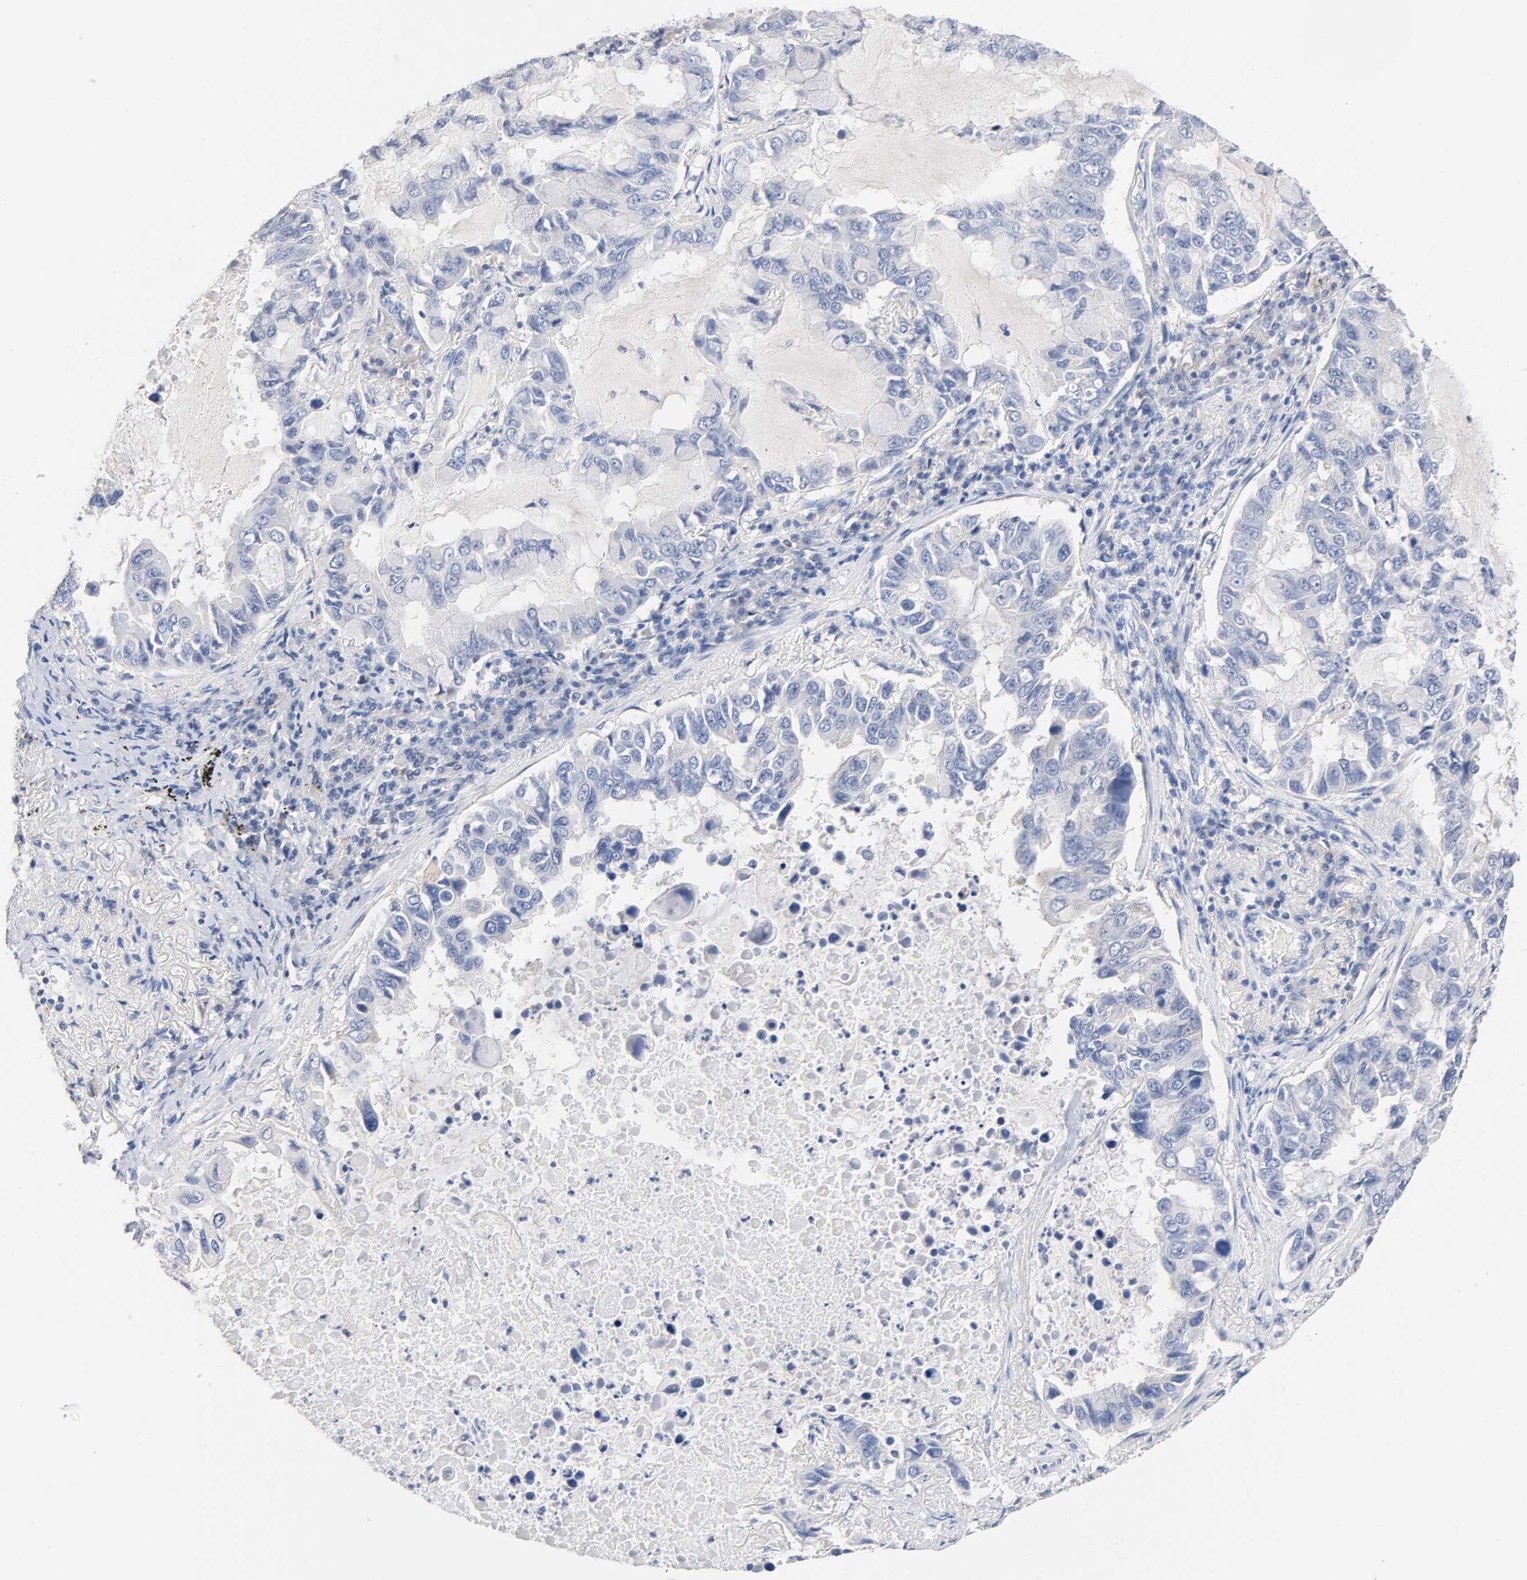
{"staining": {"intensity": "negative", "quantity": "none", "location": "none"}, "tissue": "lung cancer", "cell_type": "Tumor cells", "image_type": "cancer", "snomed": [{"axis": "morphology", "description": "Adenocarcinoma, NOS"}, {"axis": "topography", "description": "Lung"}], "caption": "Tumor cells are negative for brown protein staining in lung cancer. (Stains: DAB IHC with hematoxylin counter stain, Microscopy: brightfield microscopy at high magnification).", "gene": "MALT1", "patient": {"sex": "male", "age": 64}}